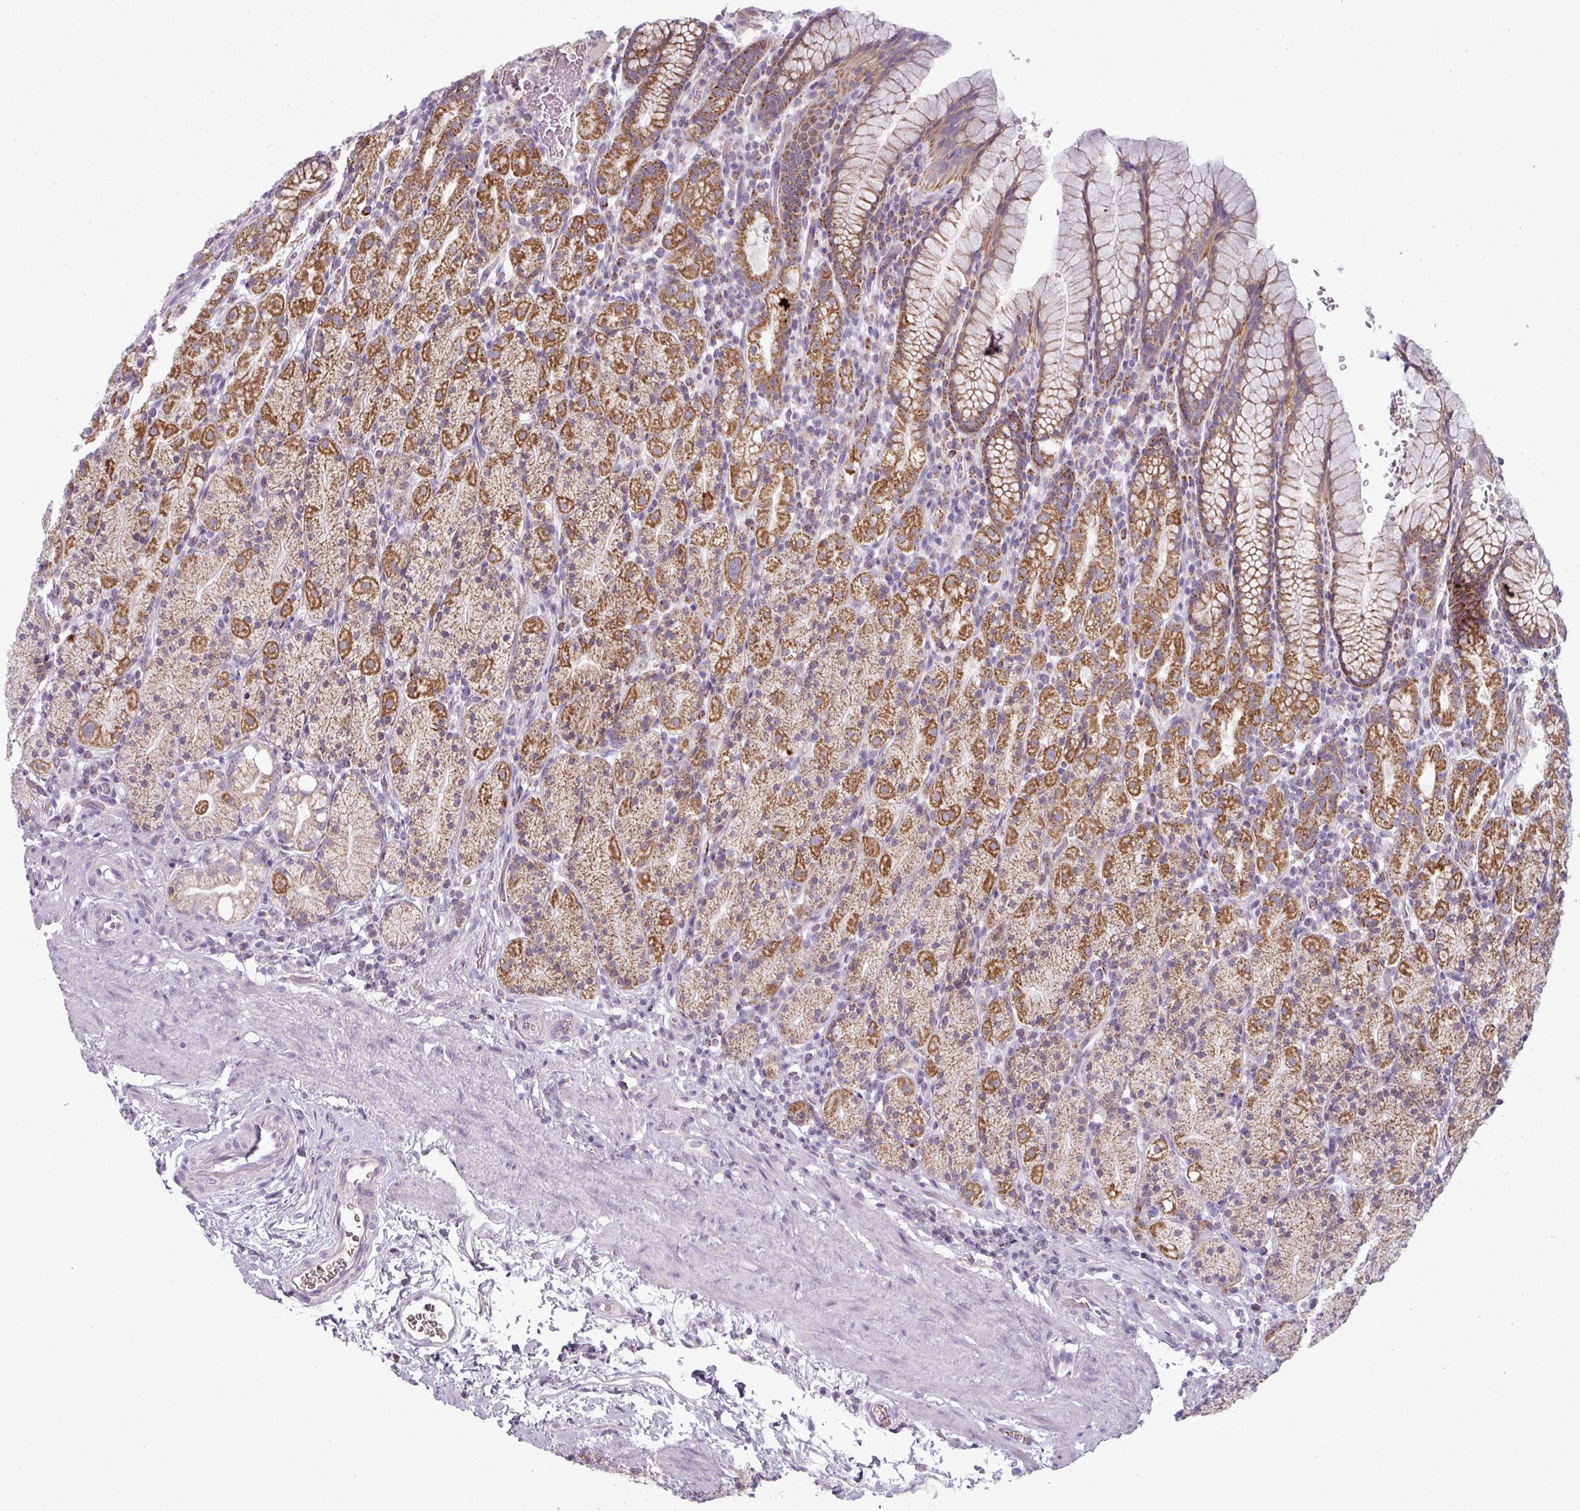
{"staining": {"intensity": "strong", "quantity": ">75%", "location": "cytoplasmic/membranous"}, "tissue": "stomach", "cell_type": "Glandular cells", "image_type": "normal", "snomed": [{"axis": "morphology", "description": "Normal tissue, NOS"}, {"axis": "topography", "description": "Stomach, upper"}, {"axis": "topography", "description": "Stomach"}], "caption": "High-power microscopy captured an immunohistochemistry (IHC) micrograph of unremarkable stomach, revealing strong cytoplasmic/membranous expression in about >75% of glandular cells.", "gene": "ZNF615", "patient": {"sex": "male", "age": 62}}